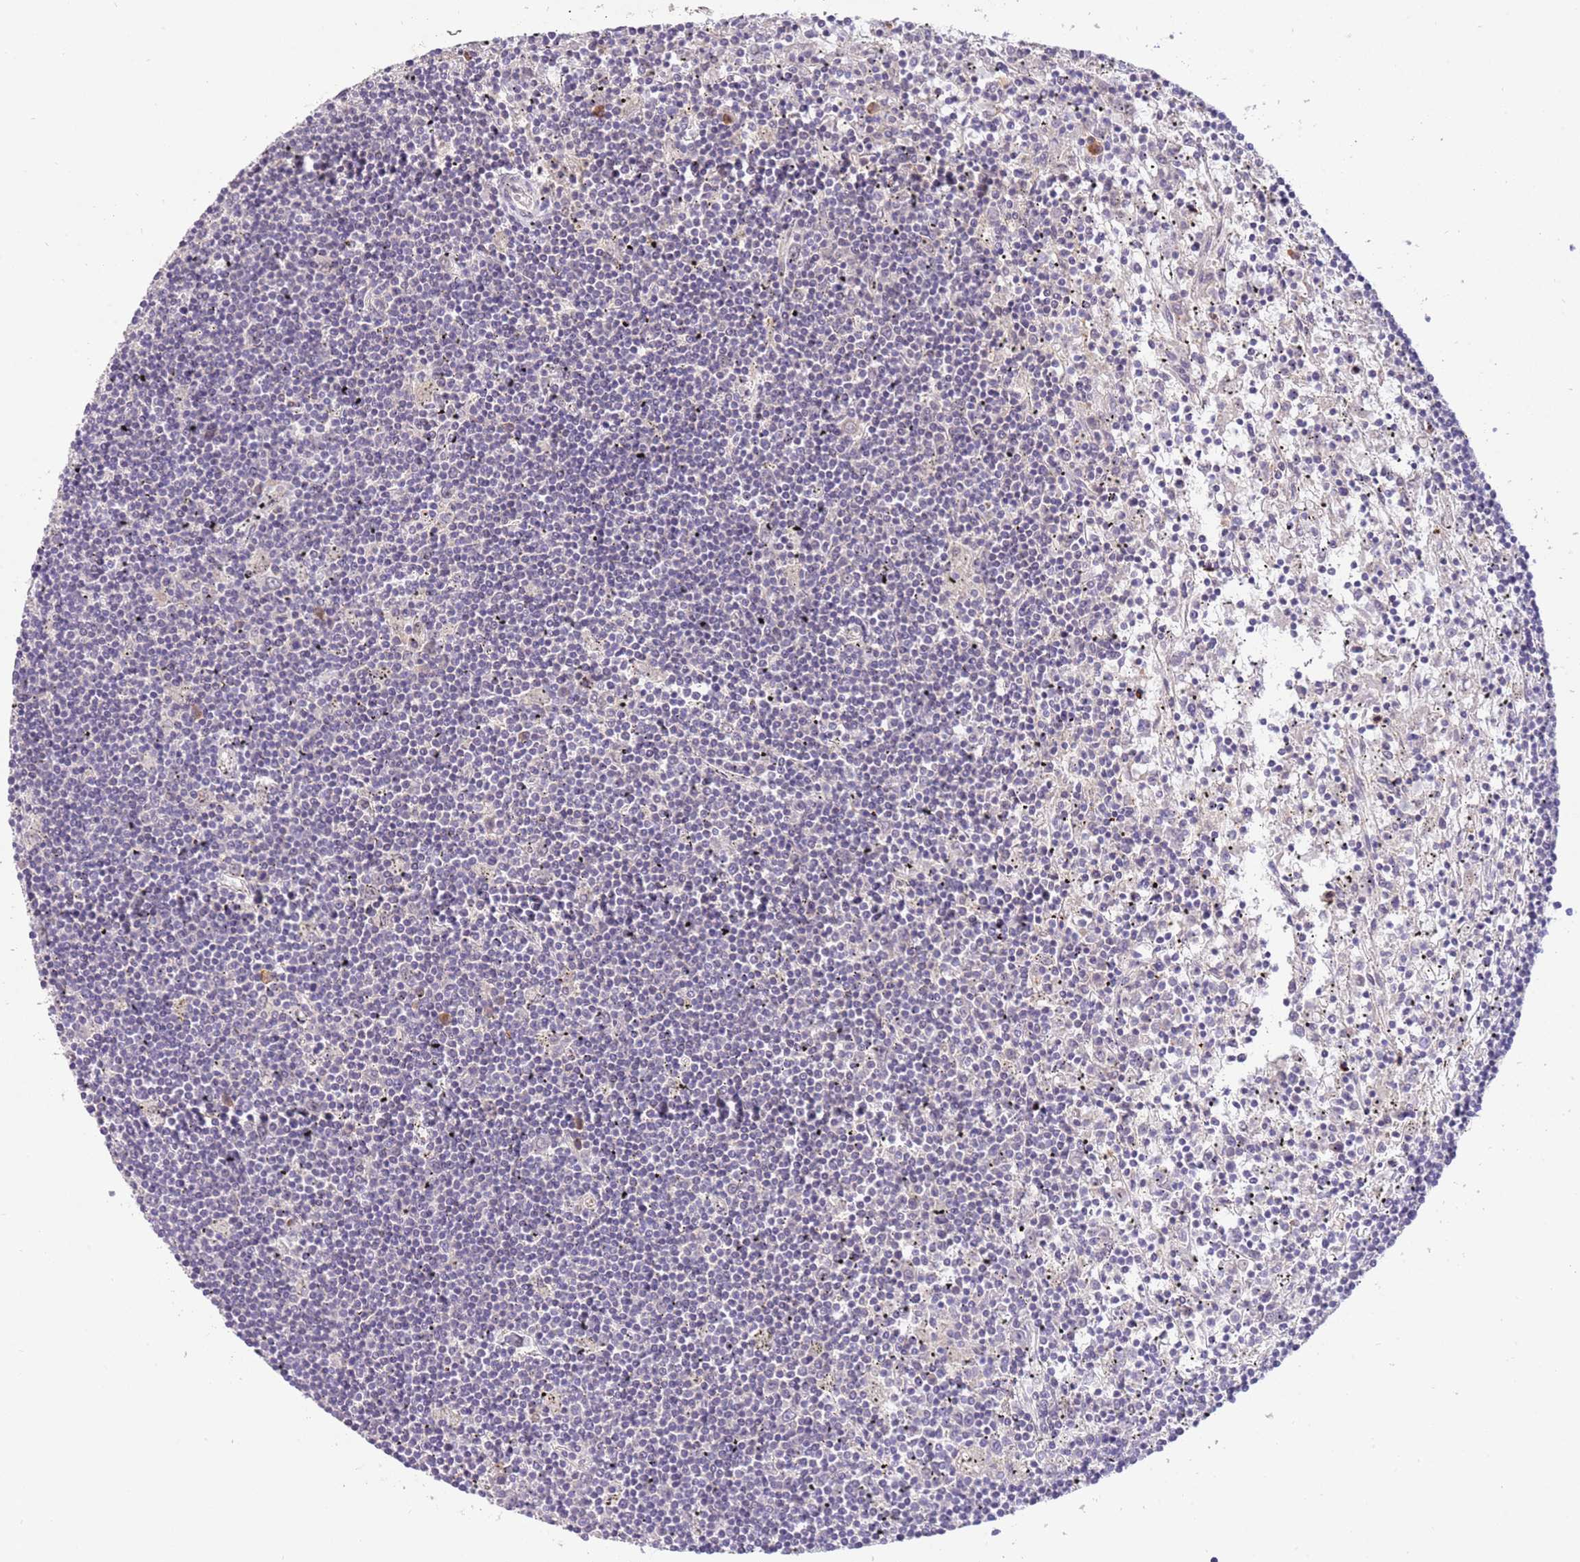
{"staining": {"intensity": "negative", "quantity": "none", "location": "none"}, "tissue": "lymphoma", "cell_type": "Tumor cells", "image_type": "cancer", "snomed": [{"axis": "morphology", "description": "Malignant lymphoma, non-Hodgkin's type, Low grade"}, {"axis": "topography", "description": "Spleen"}], "caption": "The immunohistochemistry (IHC) image has no significant positivity in tumor cells of lymphoma tissue.", "gene": "MAGEF1", "patient": {"sex": "male", "age": 76}}